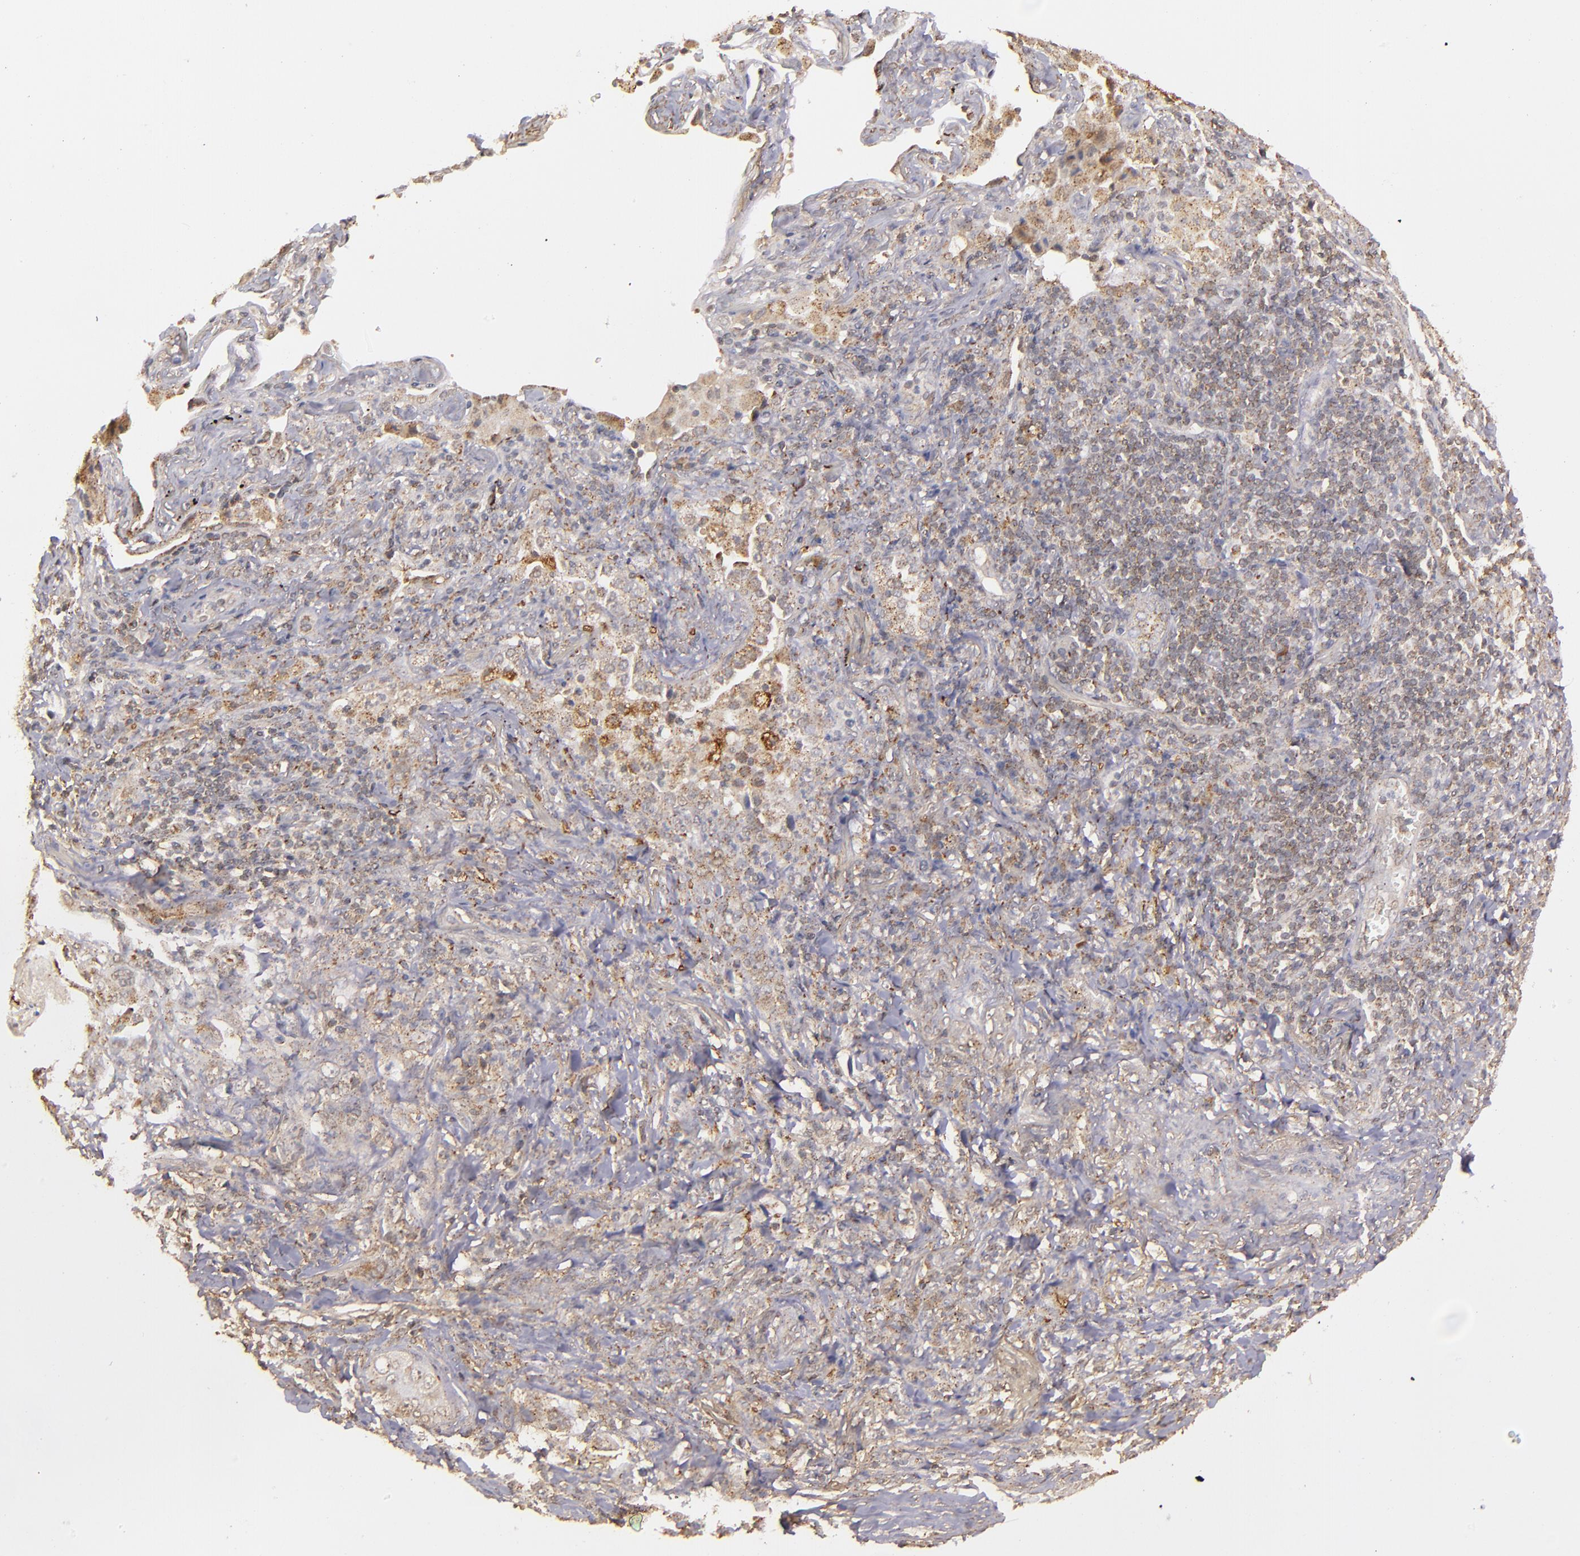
{"staining": {"intensity": "moderate", "quantity": "25%-75%", "location": "cytoplasmic/membranous"}, "tissue": "lung cancer", "cell_type": "Tumor cells", "image_type": "cancer", "snomed": [{"axis": "morphology", "description": "Squamous cell carcinoma, NOS"}, {"axis": "topography", "description": "Lung"}], "caption": "Tumor cells exhibit medium levels of moderate cytoplasmic/membranous staining in approximately 25%-75% of cells in squamous cell carcinoma (lung).", "gene": "ZFYVE1", "patient": {"sex": "female", "age": 67}}